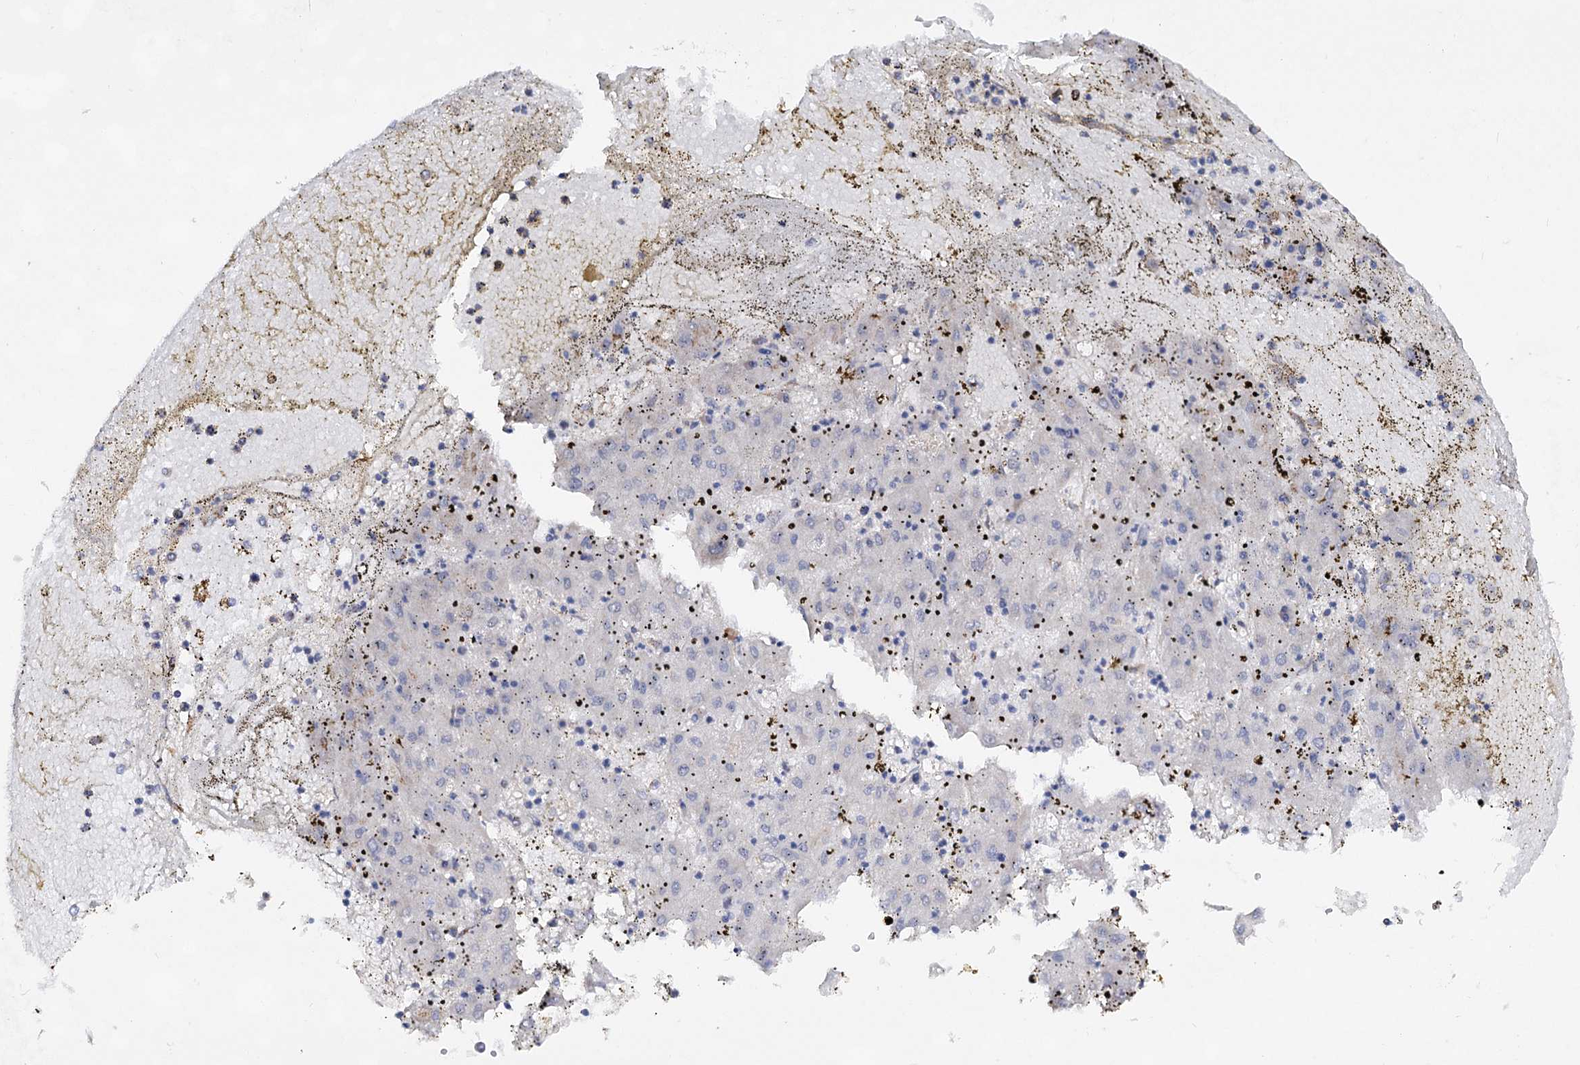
{"staining": {"intensity": "negative", "quantity": "none", "location": "none"}, "tissue": "liver cancer", "cell_type": "Tumor cells", "image_type": "cancer", "snomed": [{"axis": "morphology", "description": "Carcinoma, Hepatocellular, NOS"}, {"axis": "topography", "description": "Liver"}], "caption": "Protein analysis of liver hepatocellular carcinoma shows no significant staining in tumor cells. (Immunohistochemistry (ihc), brightfield microscopy, high magnification).", "gene": "C11orf96", "patient": {"sex": "male", "age": 72}}